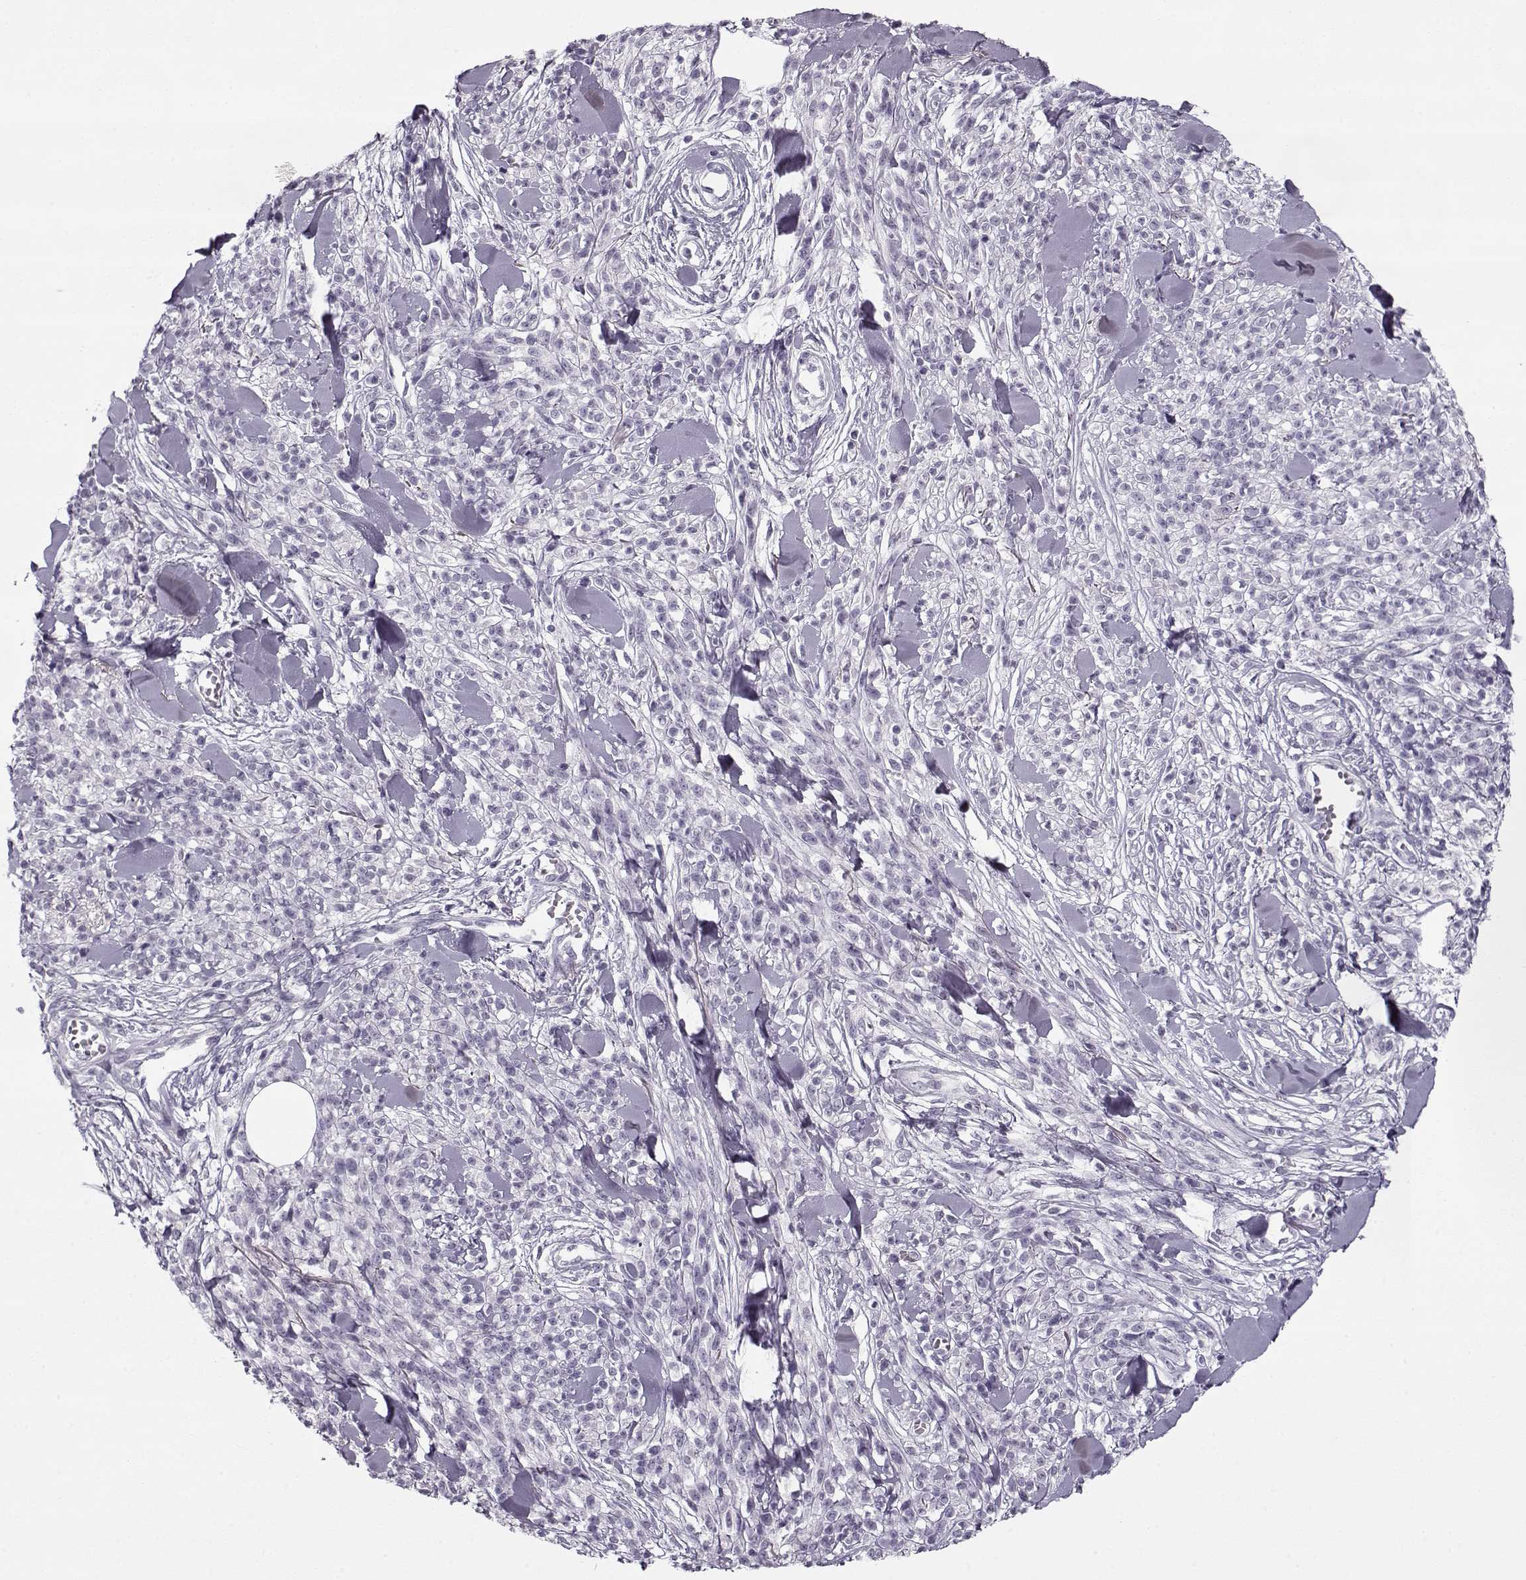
{"staining": {"intensity": "negative", "quantity": "none", "location": "none"}, "tissue": "melanoma", "cell_type": "Tumor cells", "image_type": "cancer", "snomed": [{"axis": "morphology", "description": "Malignant melanoma, NOS"}, {"axis": "topography", "description": "Skin"}, {"axis": "topography", "description": "Skin of trunk"}], "caption": "This photomicrograph is of melanoma stained with IHC to label a protein in brown with the nuclei are counter-stained blue. There is no expression in tumor cells.", "gene": "PNMT", "patient": {"sex": "male", "age": 74}}